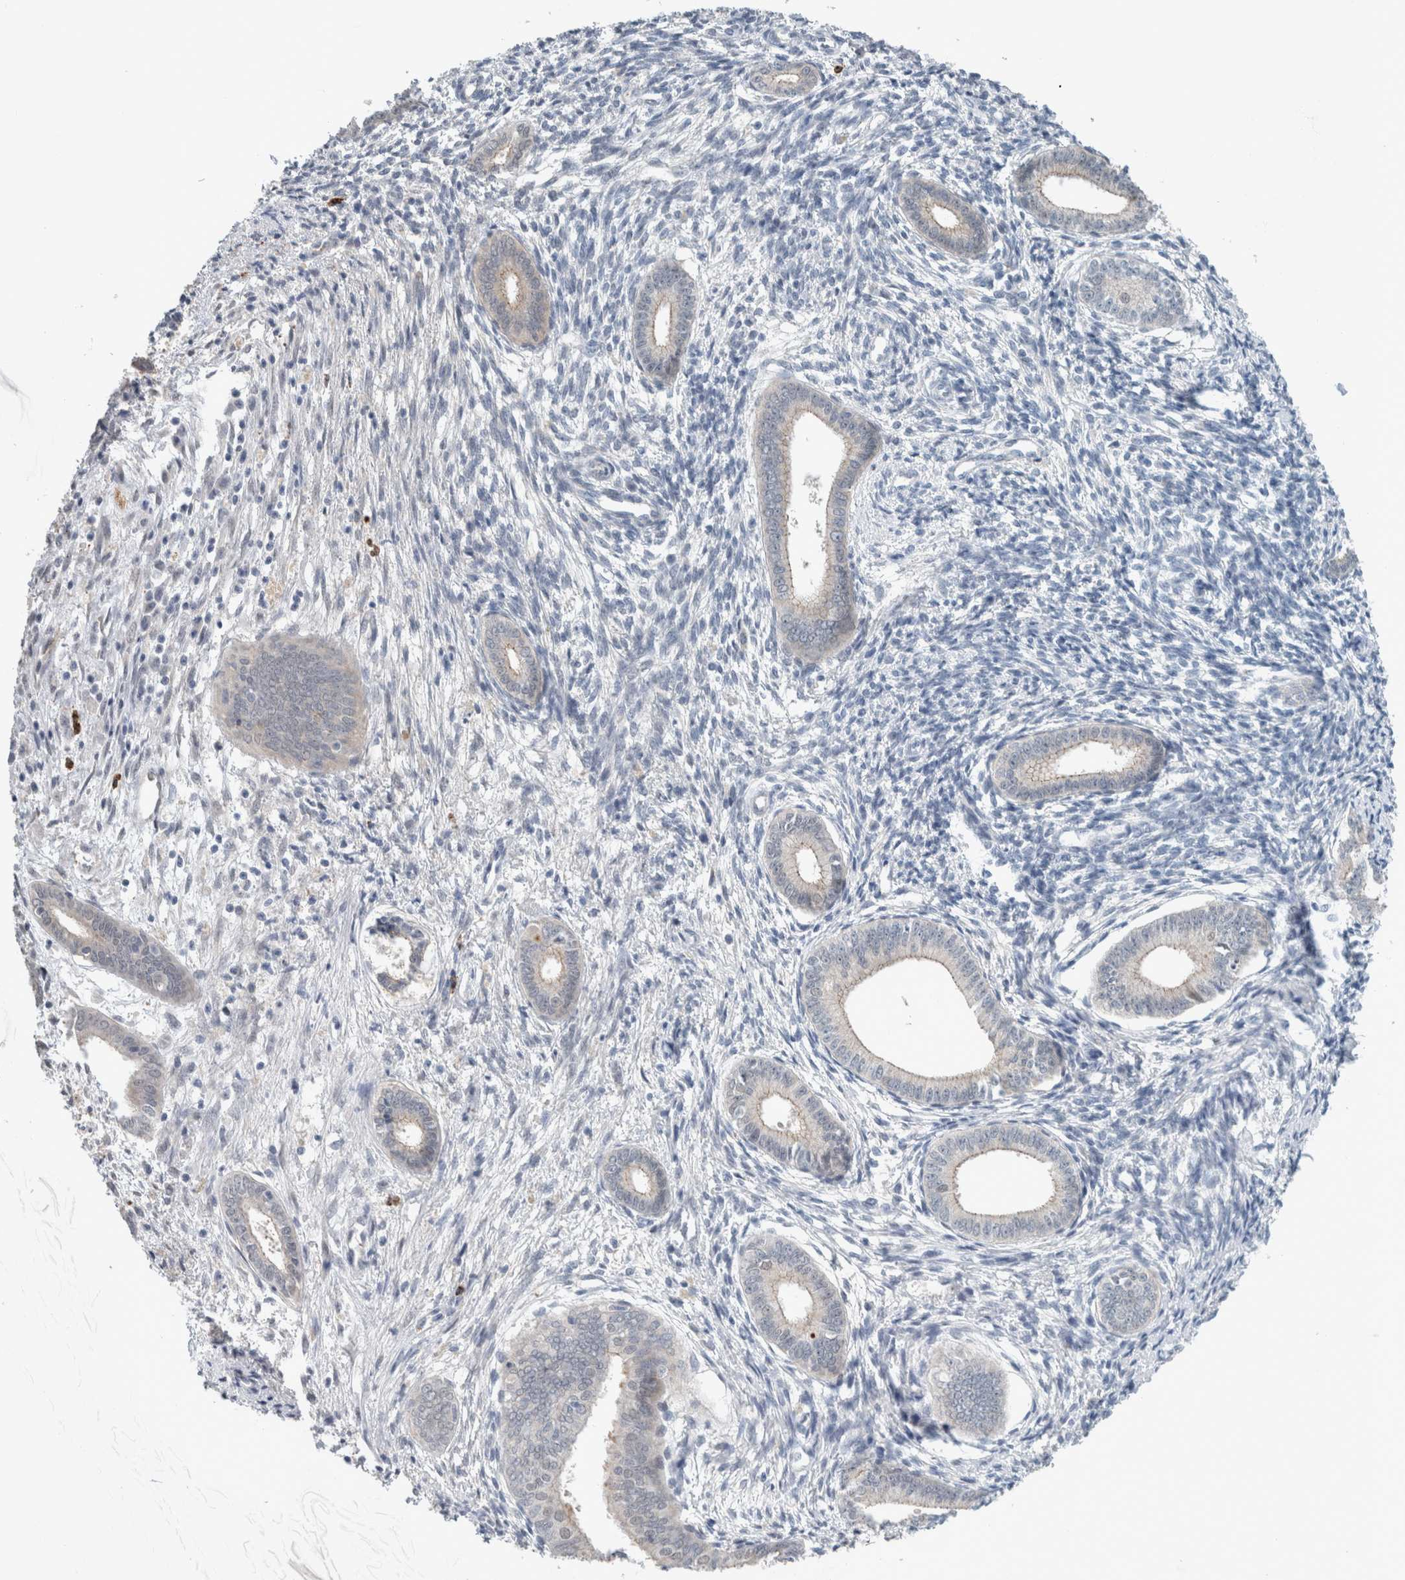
{"staining": {"intensity": "negative", "quantity": "none", "location": "none"}, "tissue": "endometrium", "cell_type": "Cells in endometrial stroma", "image_type": "normal", "snomed": [{"axis": "morphology", "description": "Normal tissue, NOS"}, {"axis": "topography", "description": "Endometrium"}], "caption": "Immunohistochemistry (IHC) histopathology image of benign endometrium: human endometrium stained with DAB exhibits no significant protein positivity in cells in endometrial stroma.", "gene": "CRAT", "patient": {"sex": "female", "age": 56}}